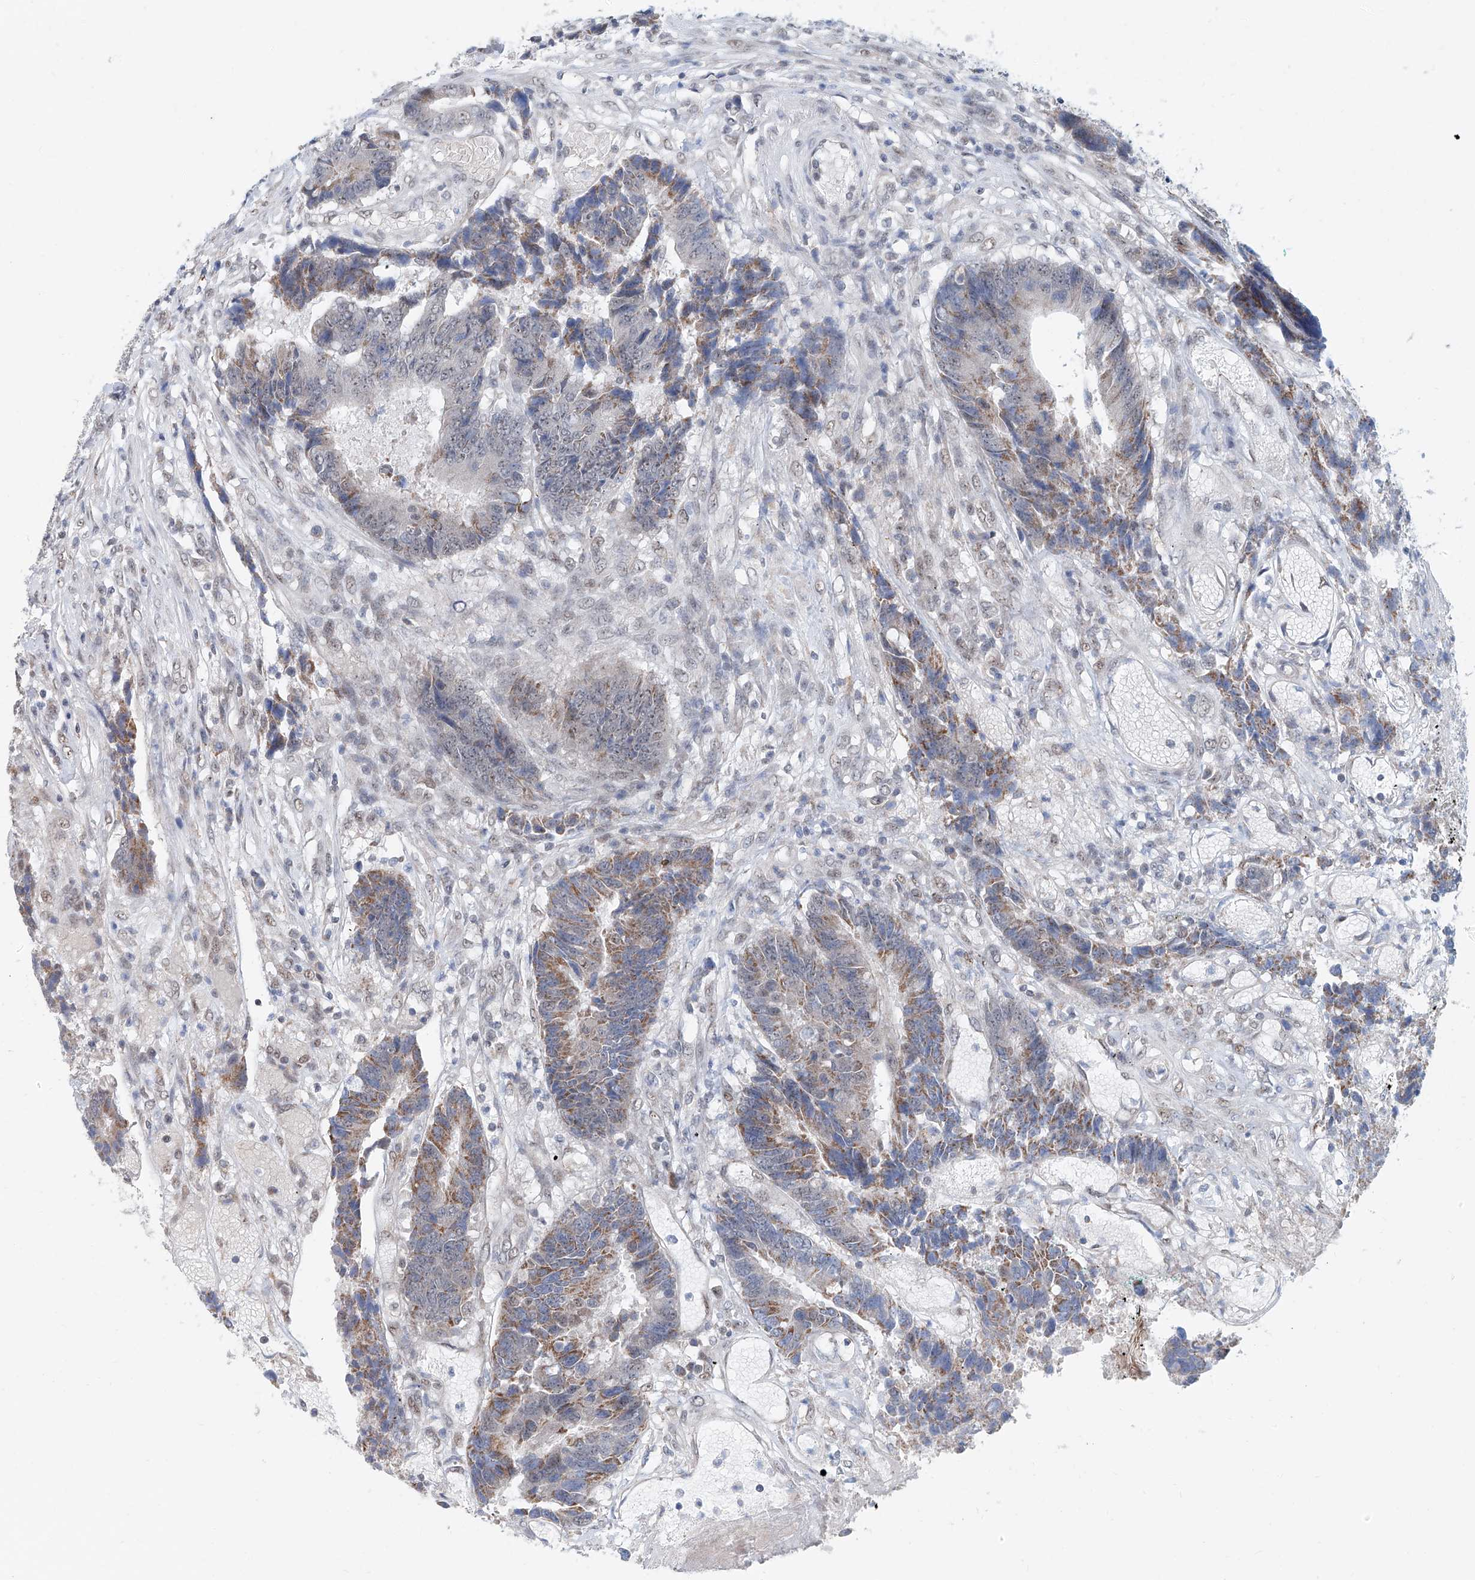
{"staining": {"intensity": "moderate", "quantity": "<25%", "location": "cytoplasmic/membranous,nuclear"}, "tissue": "colorectal cancer", "cell_type": "Tumor cells", "image_type": "cancer", "snomed": [{"axis": "morphology", "description": "Adenocarcinoma, NOS"}, {"axis": "topography", "description": "Rectum"}], "caption": "A low amount of moderate cytoplasmic/membranous and nuclear expression is seen in approximately <25% of tumor cells in colorectal cancer (adenocarcinoma) tissue.", "gene": "SDE2", "patient": {"sex": "male", "age": 84}}